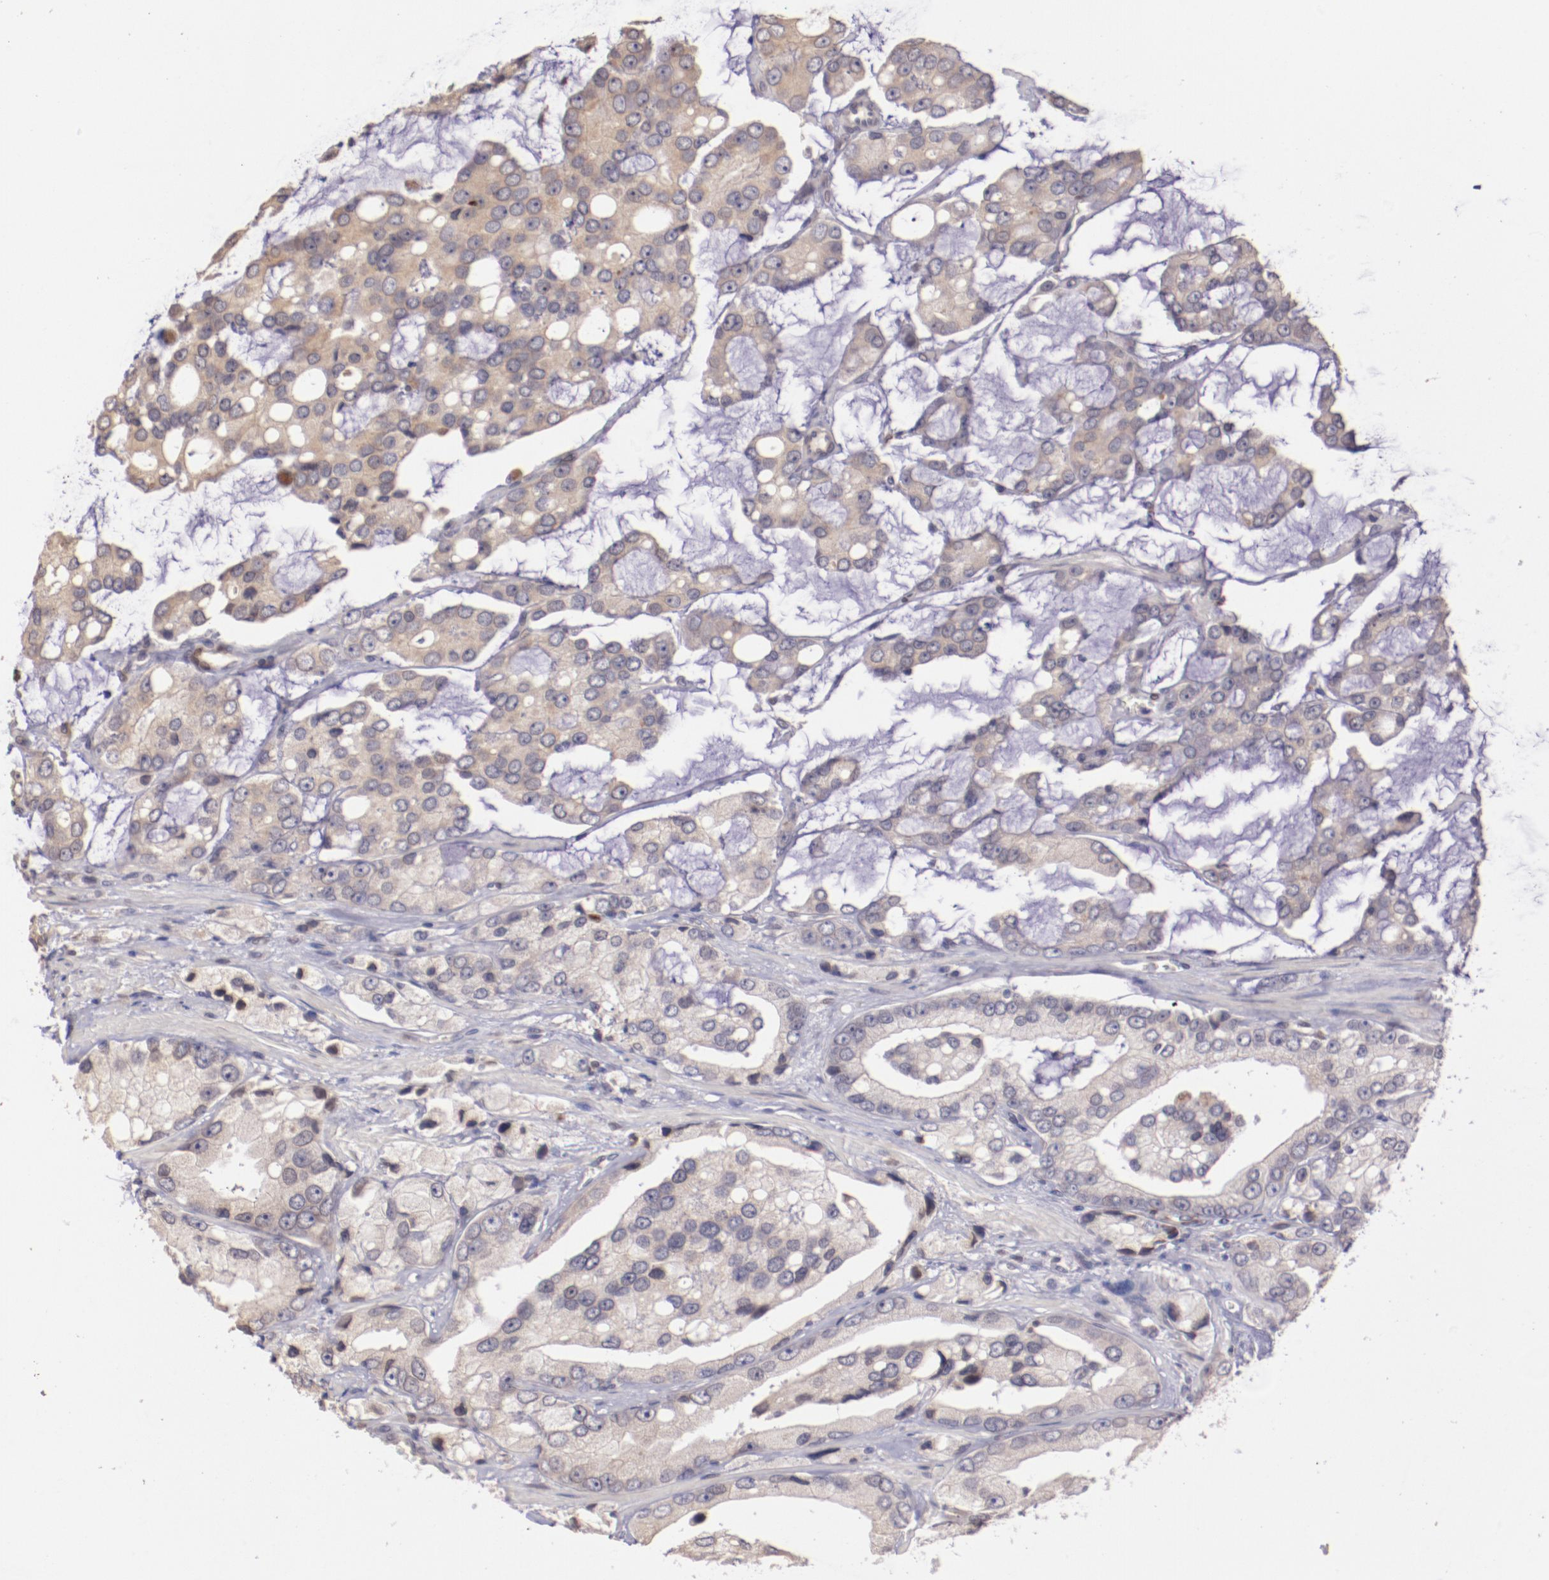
{"staining": {"intensity": "weak", "quantity": "25%-75%", "location": "cytoplasmic/membranous"}, "tissue": "prostate cancer", "cell_type": "Tumor cells", "image_type": "cancer", "snomed": [{"axis": "morphology", "description": "Adenocarcinoma, High grade"}, {"axis": "topography", "description": "Prostate"}], "caption": "Immunohistochemistry (IHC) histopathology image of neoplastic tissue: prostate cancer stained using immunohistochemistry exhibits low levels of weak protein expression localized specifically in the cytoplasmic/membranous of tumor cells, appearing as a cytoplasmic/membranous brown color.", "gene": "NUP62CL", "patient": {"sex": "male", "age": 67}}